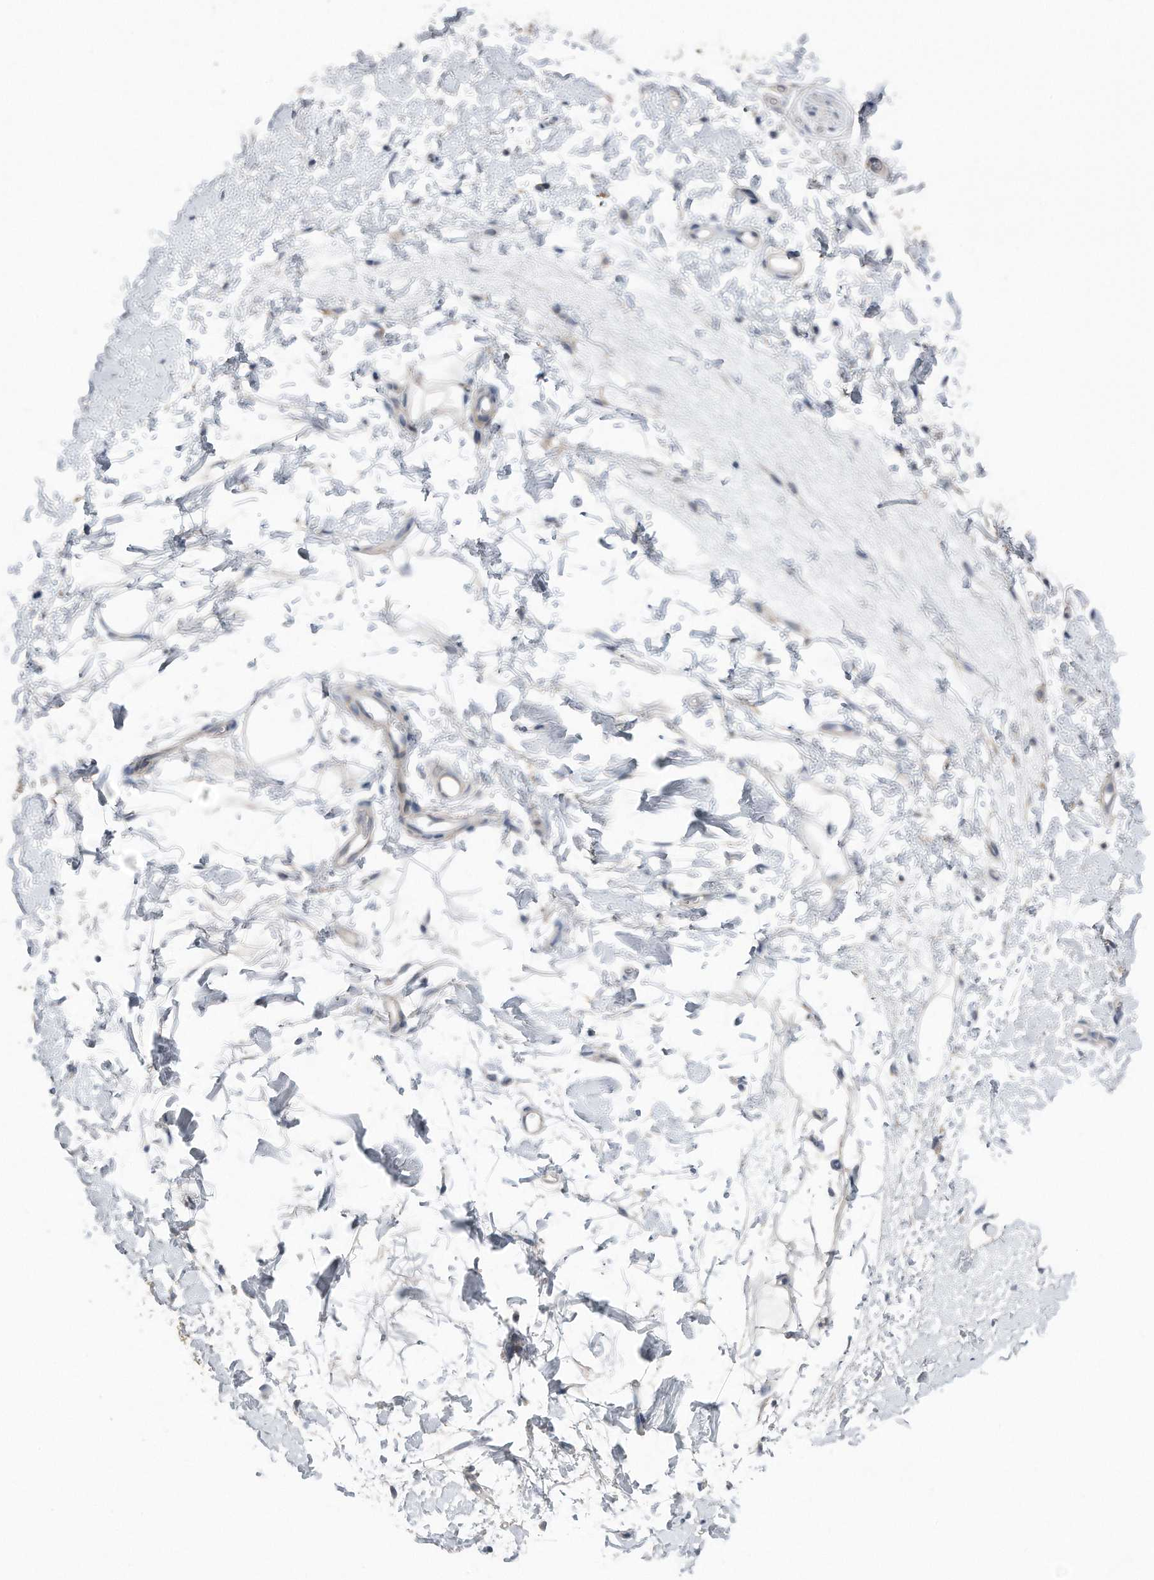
{"staining": {"intensity": "weak", "quantity": ">75%", "location": "cytoplasmic/membranous"}, "tissue": "adipose tissue", "cell_type": "Adipocytes", "image_type": "normal", "snomed": [{"axis": "morphology", "description": "Normal tissue, NOS"}, {"axis": "morphology", "description": "Adenocarcinoma, NOS"}, {"axis": "topography", "description": "Pancreas"}, {"axis": "topography", "description": "Peripheral nerve tissue"}], "caption": "An image of adipose tissue stained for a protein exhibits weak cytoplasmic/membranous brown staining in adipocytes. The protein of interest is shown in brown color, while the nuclei are stained blue.", "gene": "YRDC", "patient": {"sex": "male", "age": 59}}